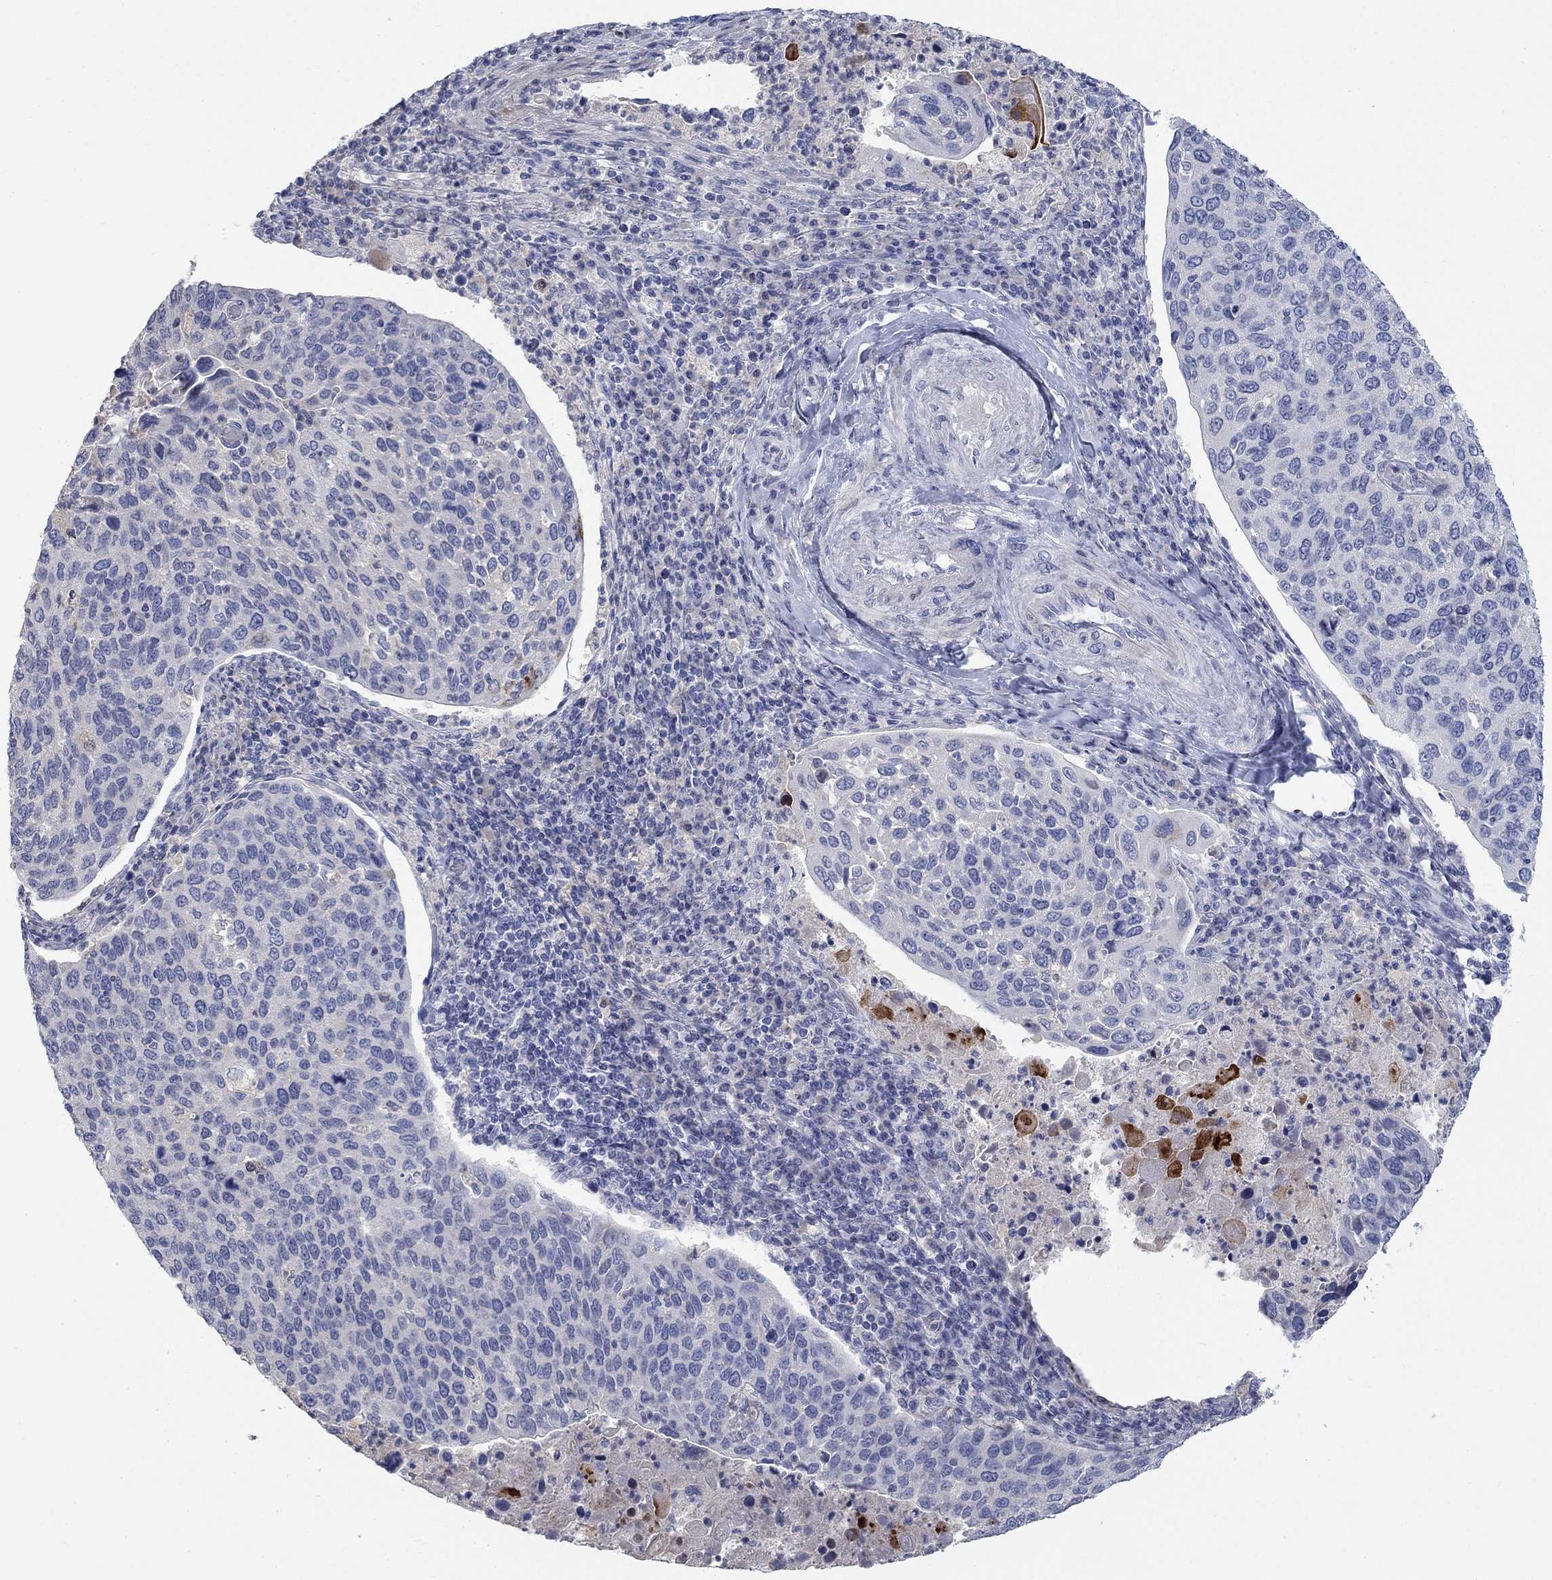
{"staining": {"intensity": "negative", "quantity": "none", "location": "none"}, "tissue": "cervical cancer", "cell_type": "Tumor cells", "image_type": "cancer", "snomed": [{"axis": "morphology", "description": "Squamous cell carcinoma, NOS"}, {"axis": "topography", "description": "Cervix"}], "caption": "IHC of human cervical cancer (squamous cell carcinoma) demonstrates no staining in tumor cells.", "gene": "TMEM249", "patient": {"sex": "female", "age": 54}}